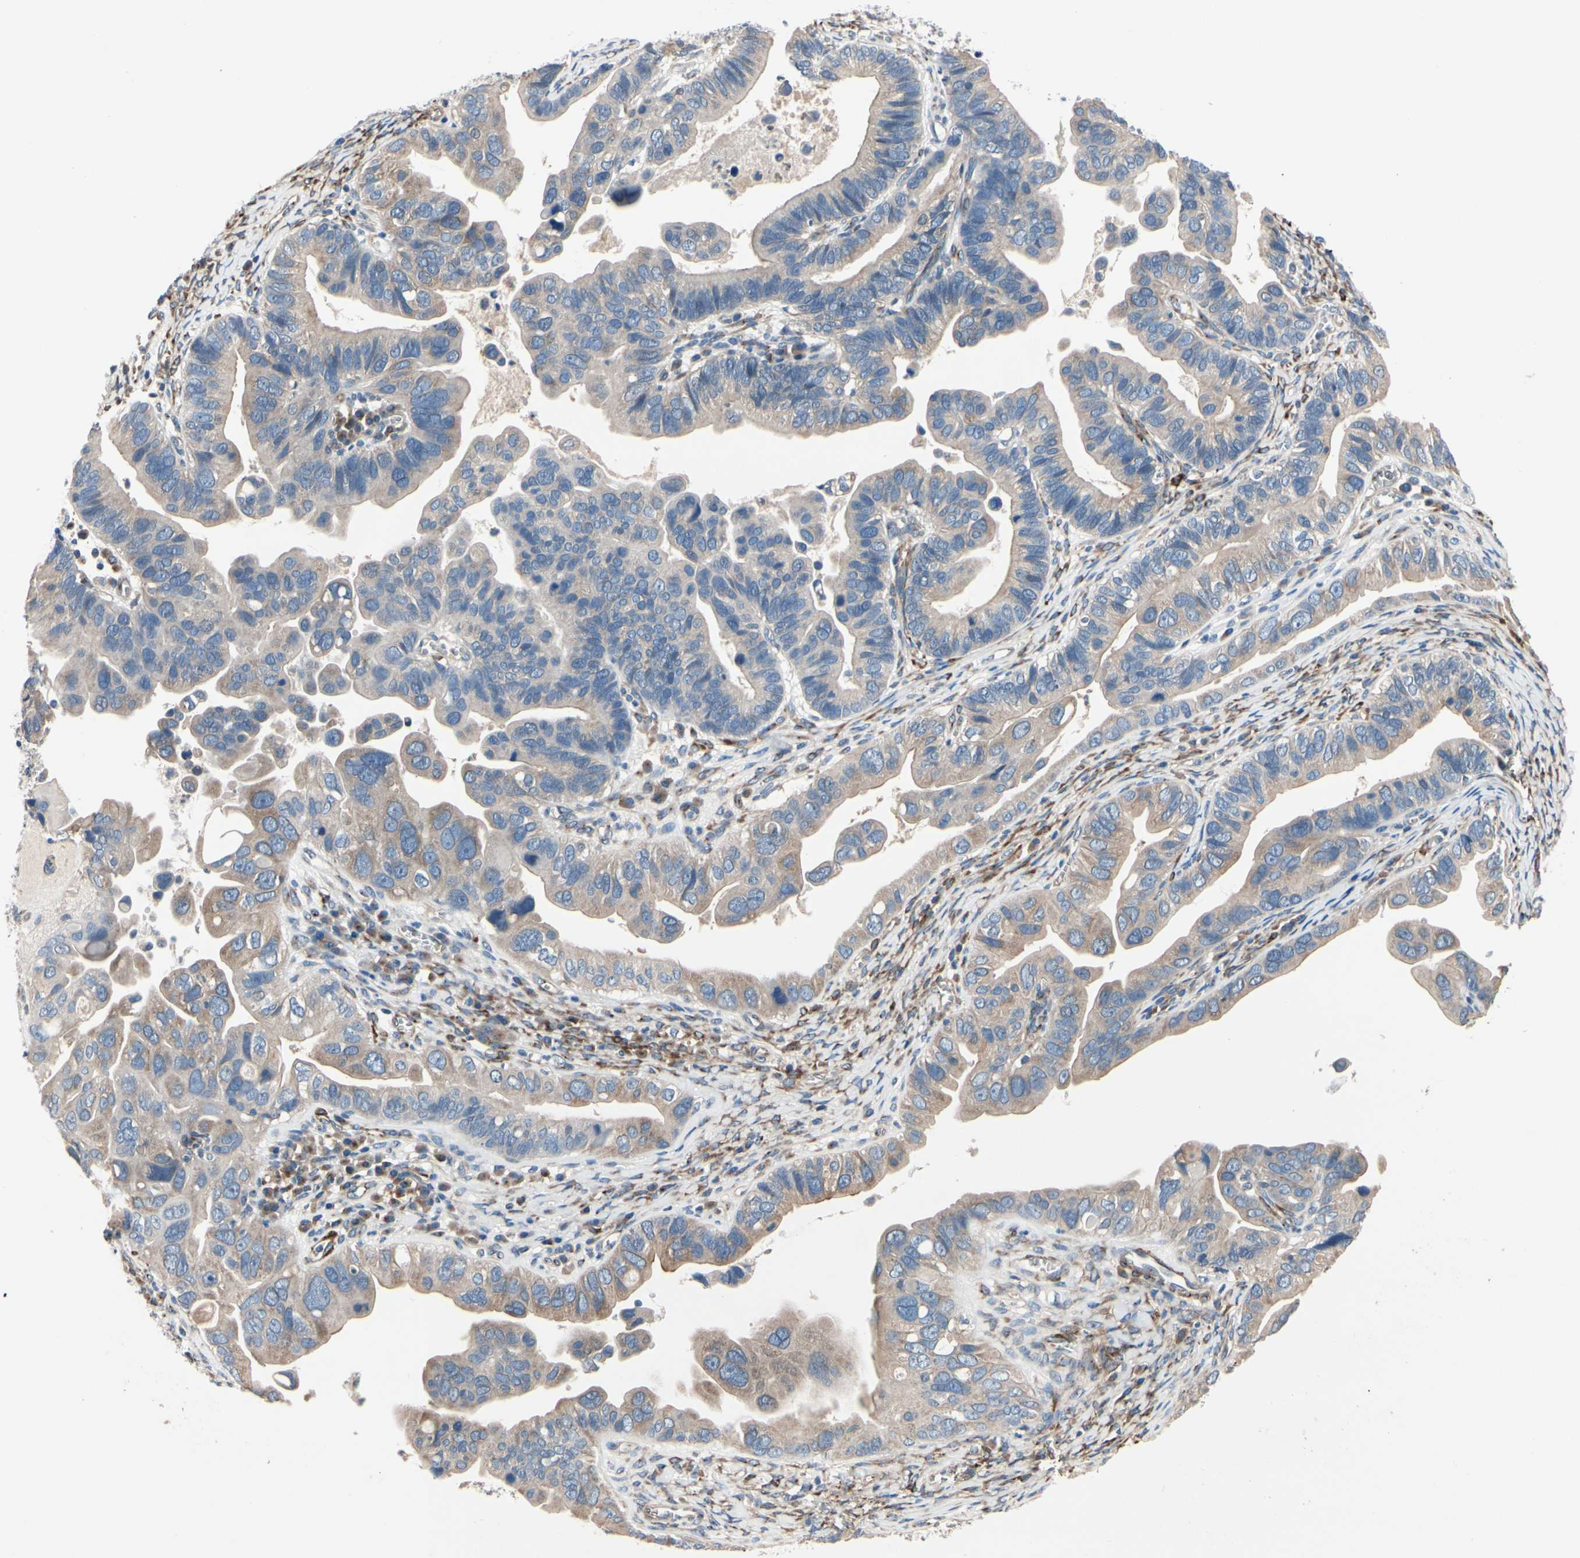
{"staining": {"intensity": "weak", "quantity": "25%-75%", "location": "cytoplasmic/membranous"}, "tissue": "ovarian cancer", "cell_type": "Tumor cells", "image_type": "cancer", "snomed": [{"axis": "morphology", "description": "Cystadenocarcinoma, serous, NOS"}, {"axis": "topography", "description": "Ovary"}], "caption": "Protein expression analysis of ovarian cancer (serous cystadenocarcinoma) demonstrates weak cytoplasmic/membranous staining in approximately 25%-75% of tumor cells.", "gene": "PRKAR2B", "patient": {"sex": "female", "age": 56}}